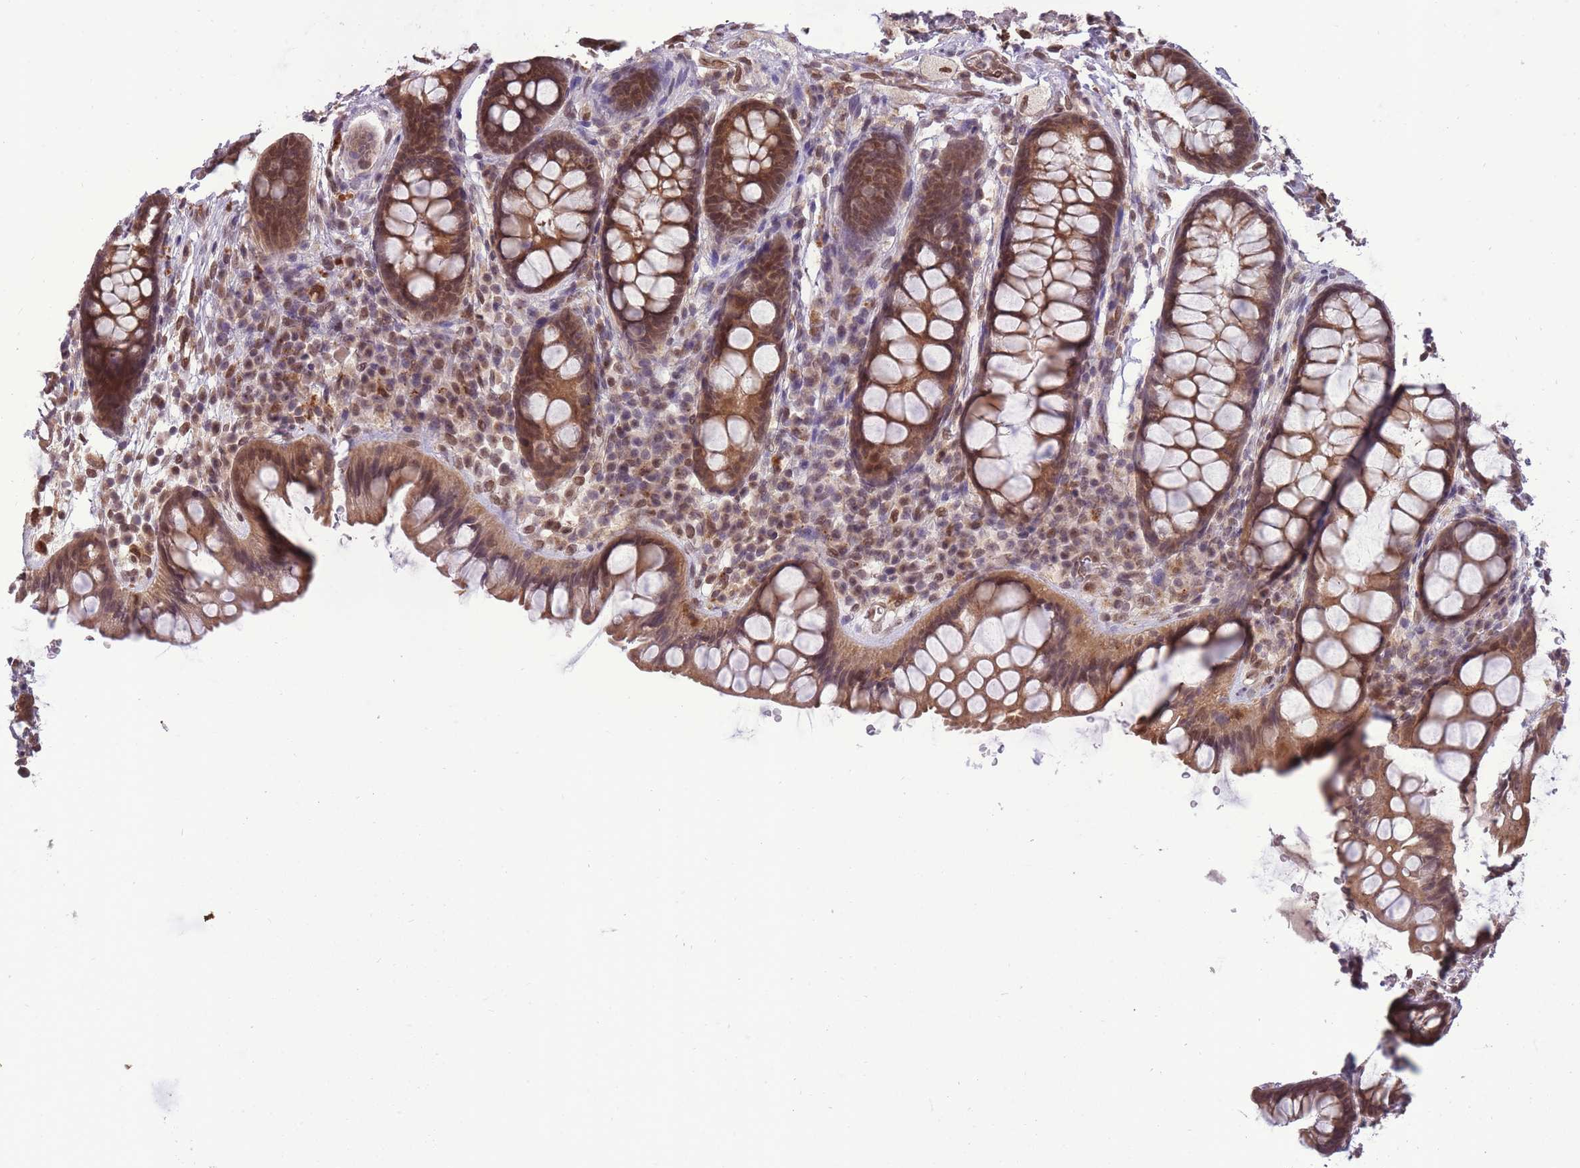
{"staining": {"intensity": "moderate", "quantity": ">75%", "location": "cytoplasmic/membranous,nuclear"}, "tissue": "rectum", "cell_type": "Glandular cells", "image_type": "normal", "snomed": [{"axis": "morphology", "description": "Normal tissue, NOS"}, {"axis": "topography", "description": "Rectum"}, {"axis": "topography", "description": "Peripheral nerve tissue"}], "caption": "The image demonstrates staining of unremarkable rectum, revealing moderate cytoplasmic/membranous,nuclear protein expression (brown color) within glandular cells.", "gene": "CDIP1", "patient": {"sex": "female", "age": 69}}